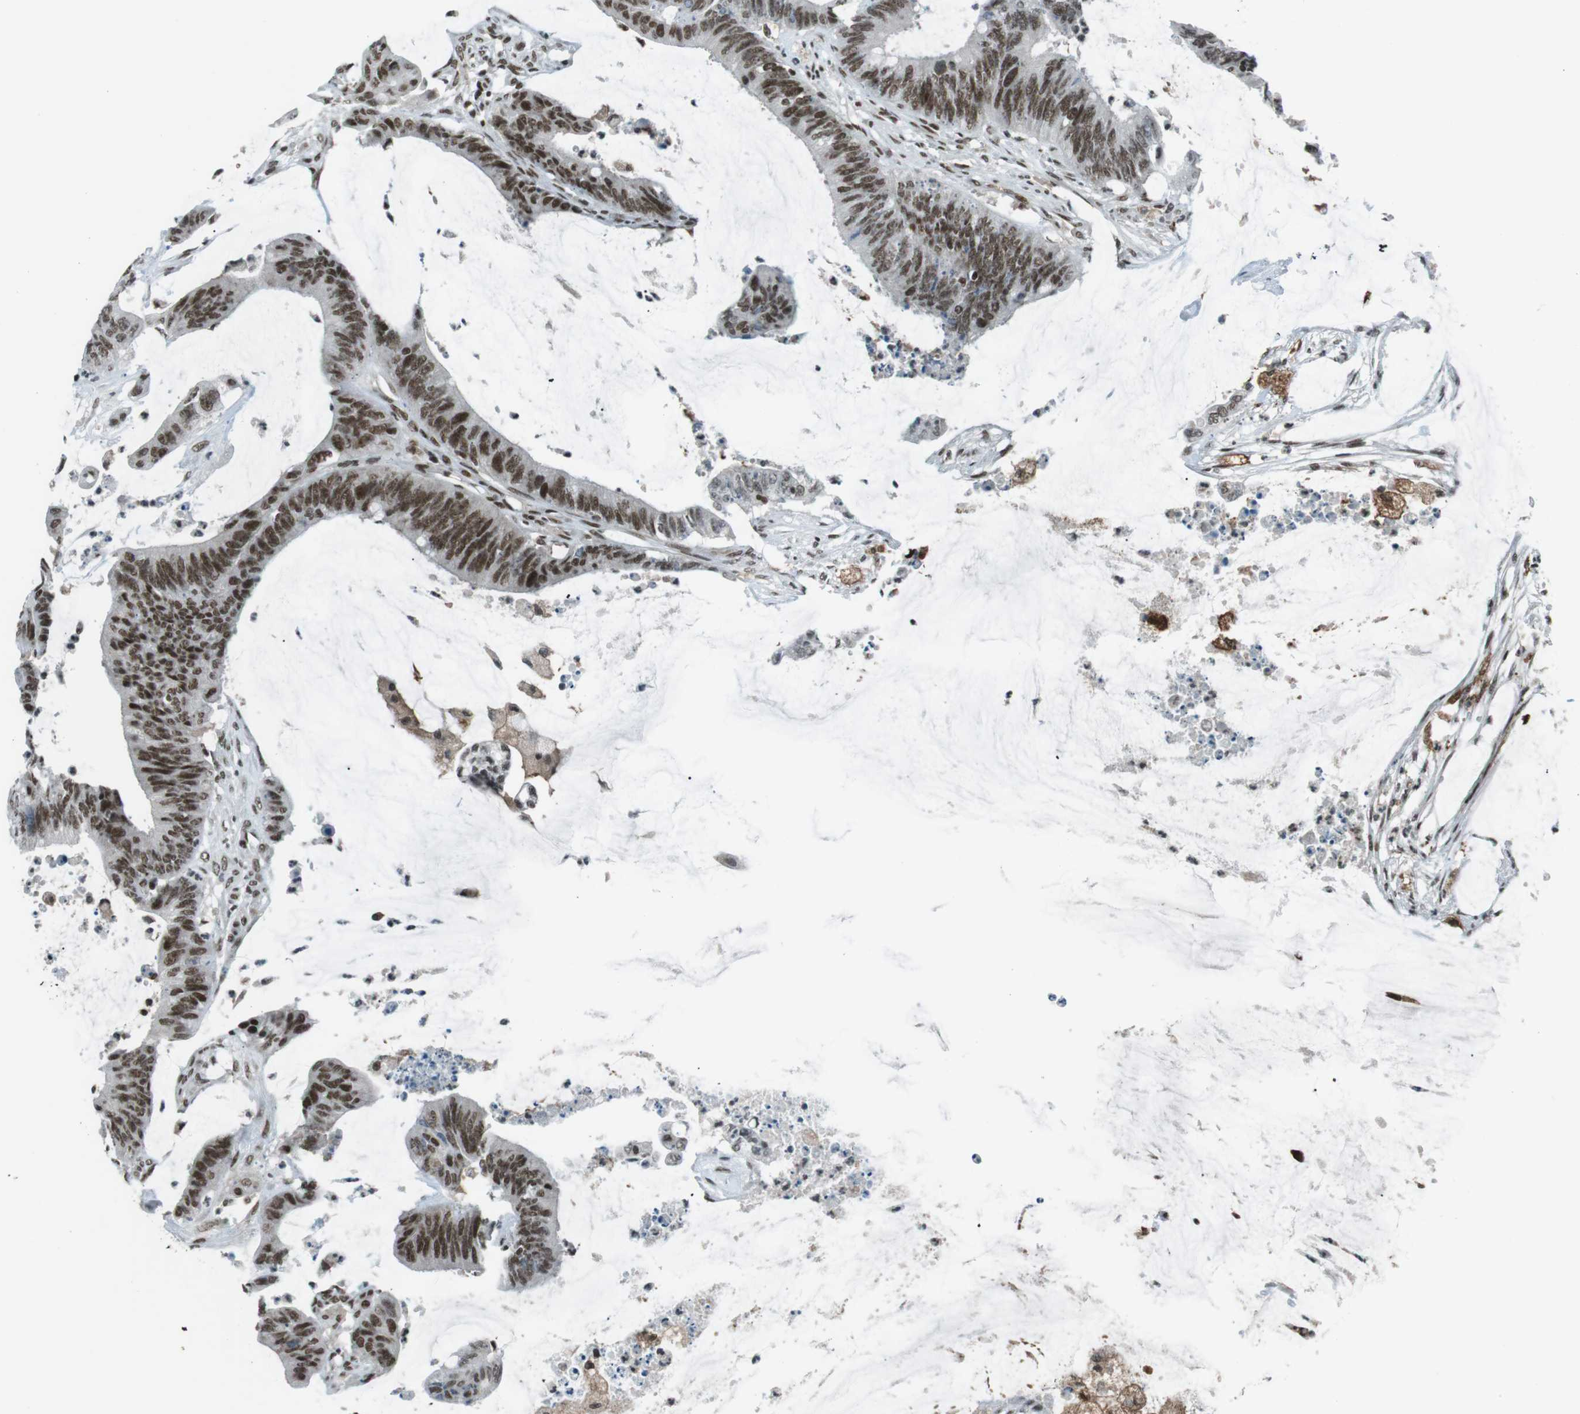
{"staining": {"intensity": "strong", "quantity": ">75%", "location": "nuclear"}, "tissue": "colorectal cancer", "cell_type": "Tumor cells", "image_type": "cancer", "snomed": [{"axis": "morphology", "description": "Adenocarcinoma, NOS"}, {"axis": "topography", "description": "Rectum"}], "caption": "Adenocarcinoma (colorectal) tissue reveals strong nuclear expression in approximately >75% of tumor cells", "gene": "TAF1", "patient": {"sex": "female", "age": 66}}